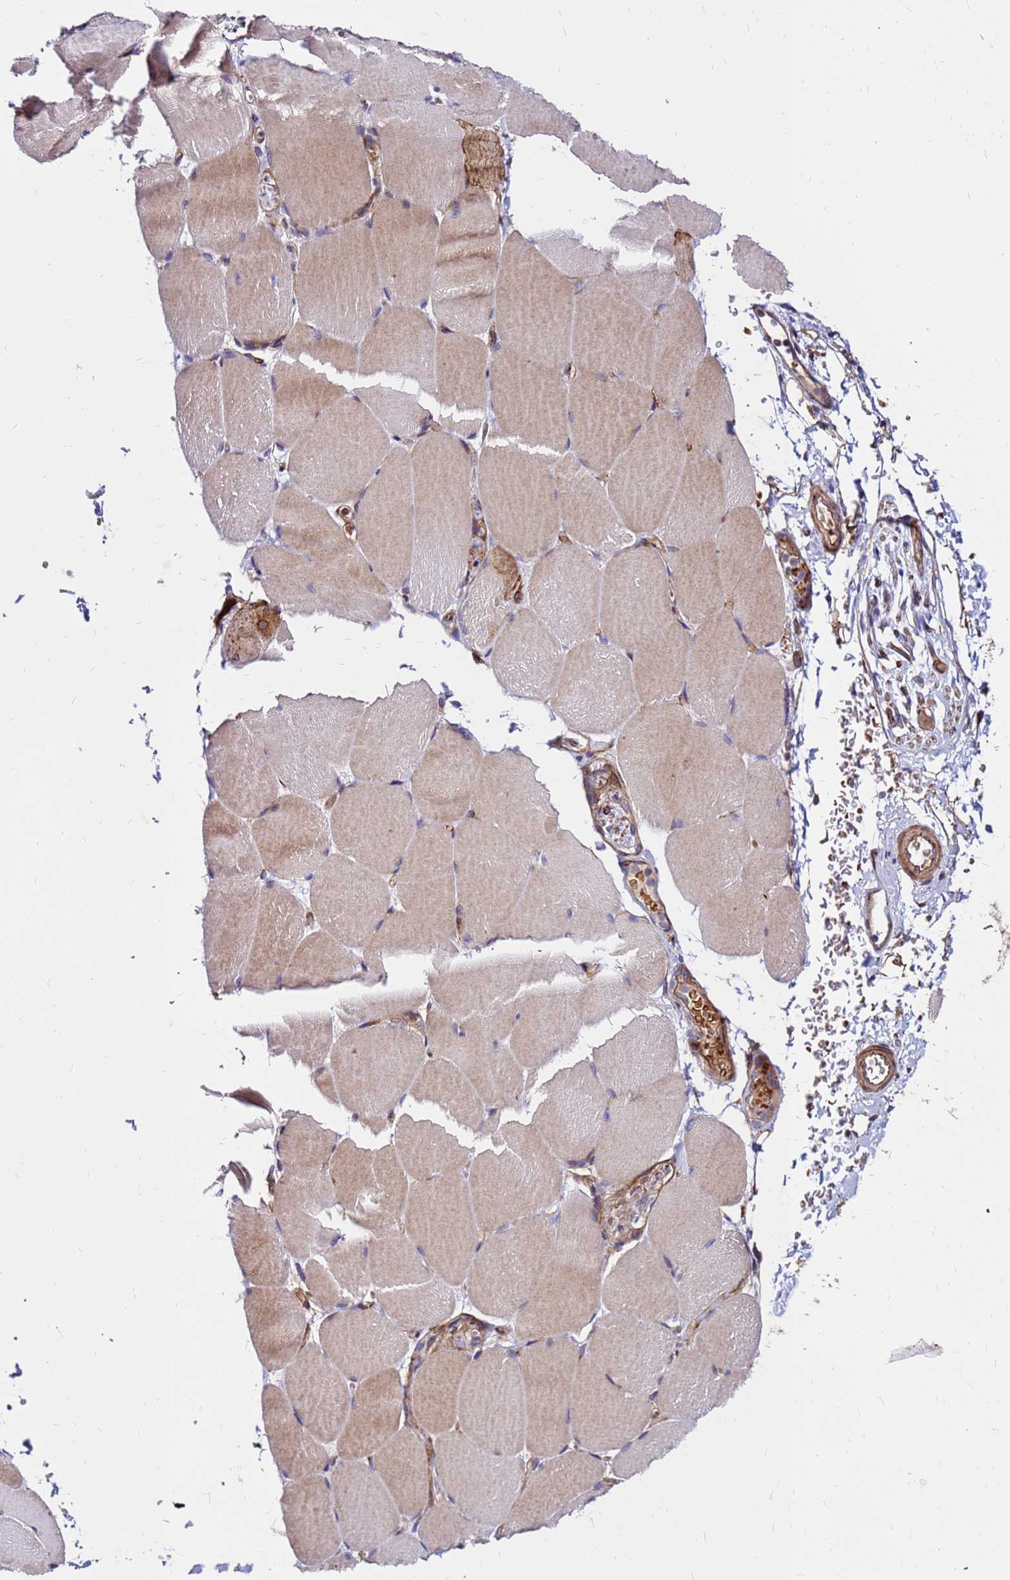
{"staining": {"intensity": "moderate", "quantity": "25%-75%", "location": "cytoplasmic/membranous"}, "tissue": "skeletal muscle", "cell_type": "Myocytes", "image_type": "normal", "snomed": [{"axis": "morphology", "description": "Normal tissue, NOS"}, {"axis": "topography", "description": "Skeletal muscle"}, {"axis": "topography", "description": "Parathyroid gland"}], "caption": "This photomicrograph displays immunohistochemistry staining of unremarkable skeletal muscle, with medium moderate cytoplasmic/membranous staining in approximately 25%-75% of myocytes.", "gene": "WWC2", "patient": {"sex": "female", "age": 37}}